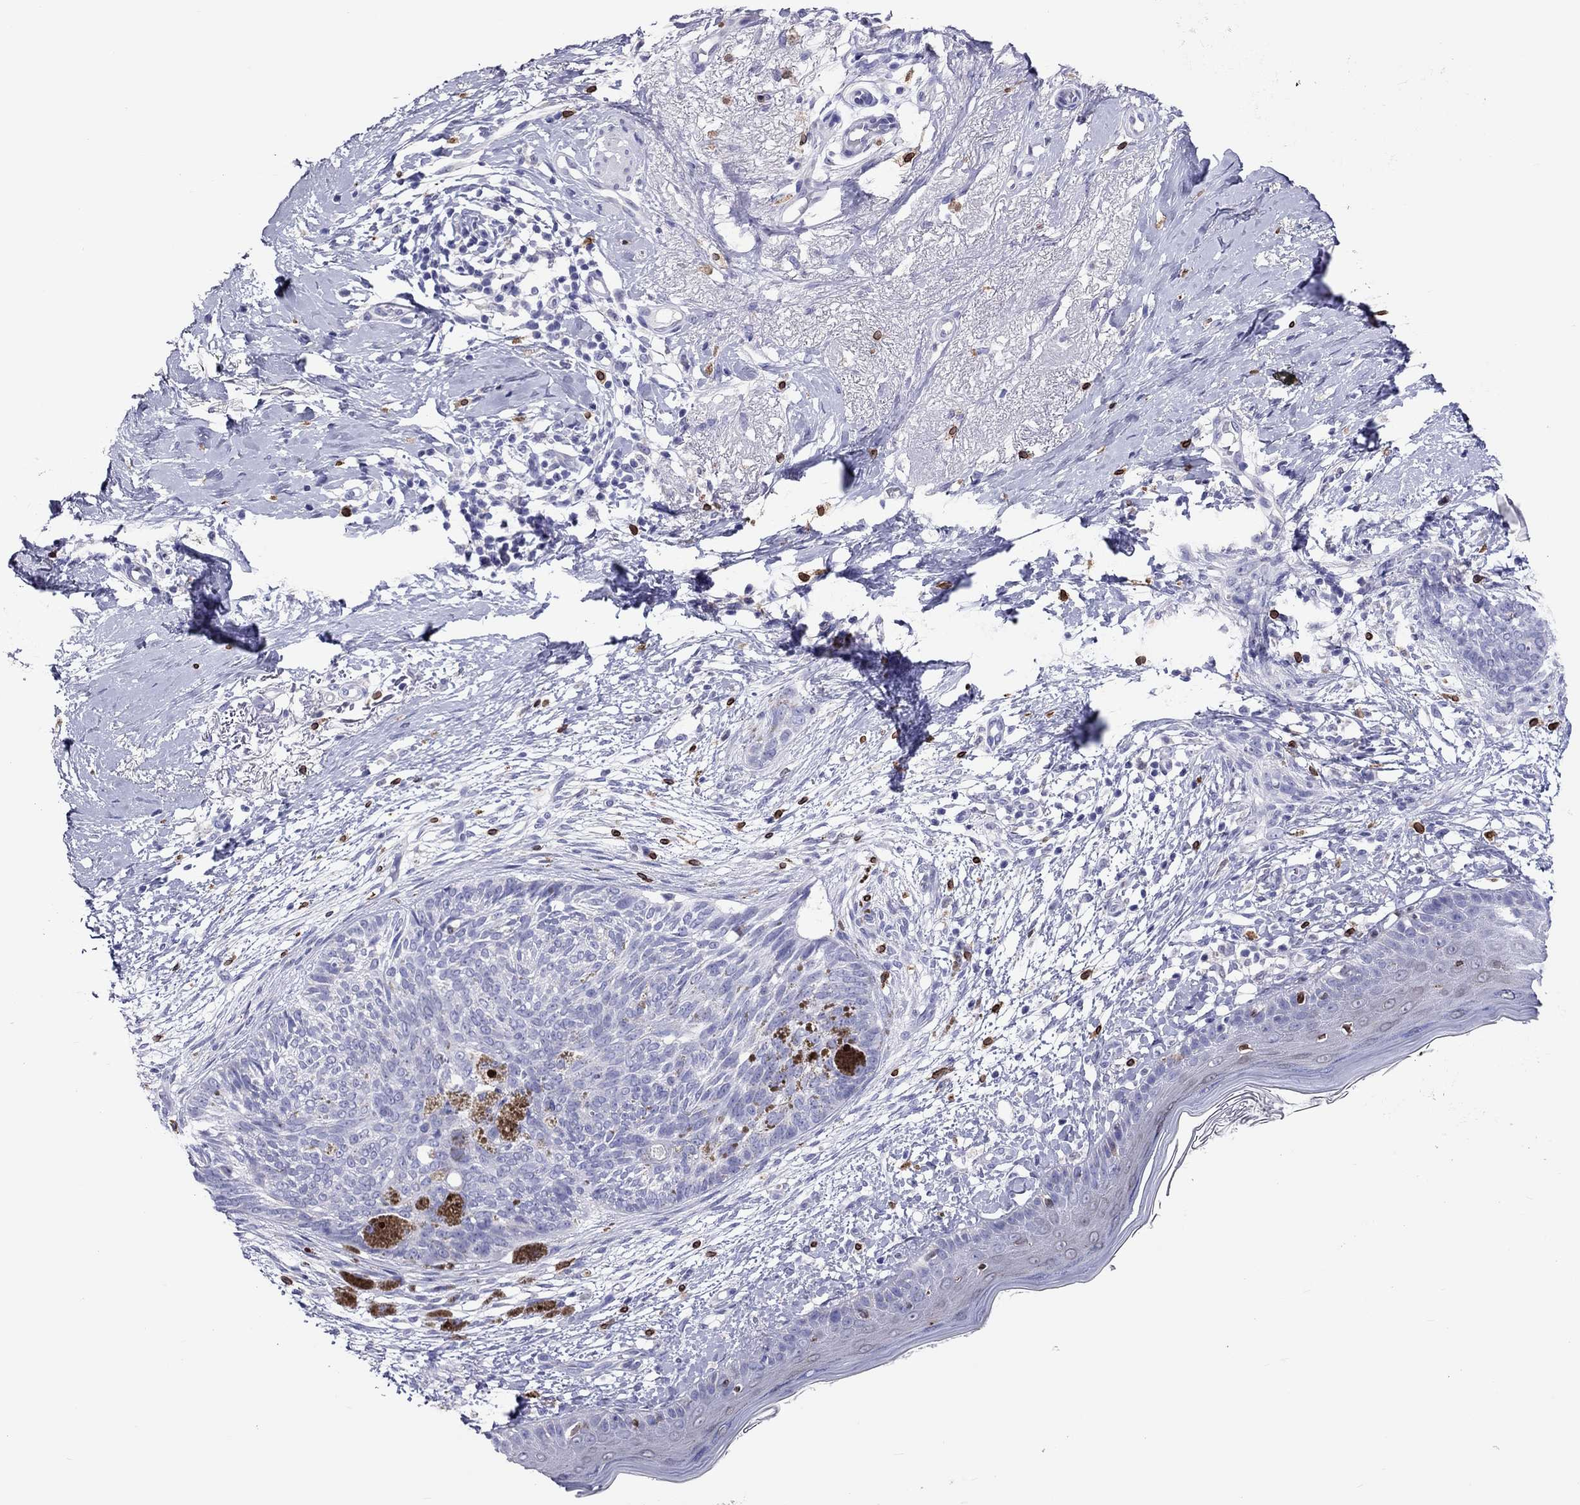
{"staining": {"intensity": "negative", "quantity": "none", "location": "none"}, "tissue": "skin cancer", "cell_type": "Tumor cells", "image_type": "cancer", "snomed": [{"axis": "morphology", "description": "Normal tissue, NOS"}, {"axis": "morphology", "description": "Basal cell carcinoma"}, {"axis": "topography", "description": "Skin"}], "caption": "Immunohistochemical staining of human skin cancer (basal cell carcinoma) demonstrates no significant expression in tumor cells.", "gene": "ADORA2A", "patient": {"sex": "male", "age": 84}}